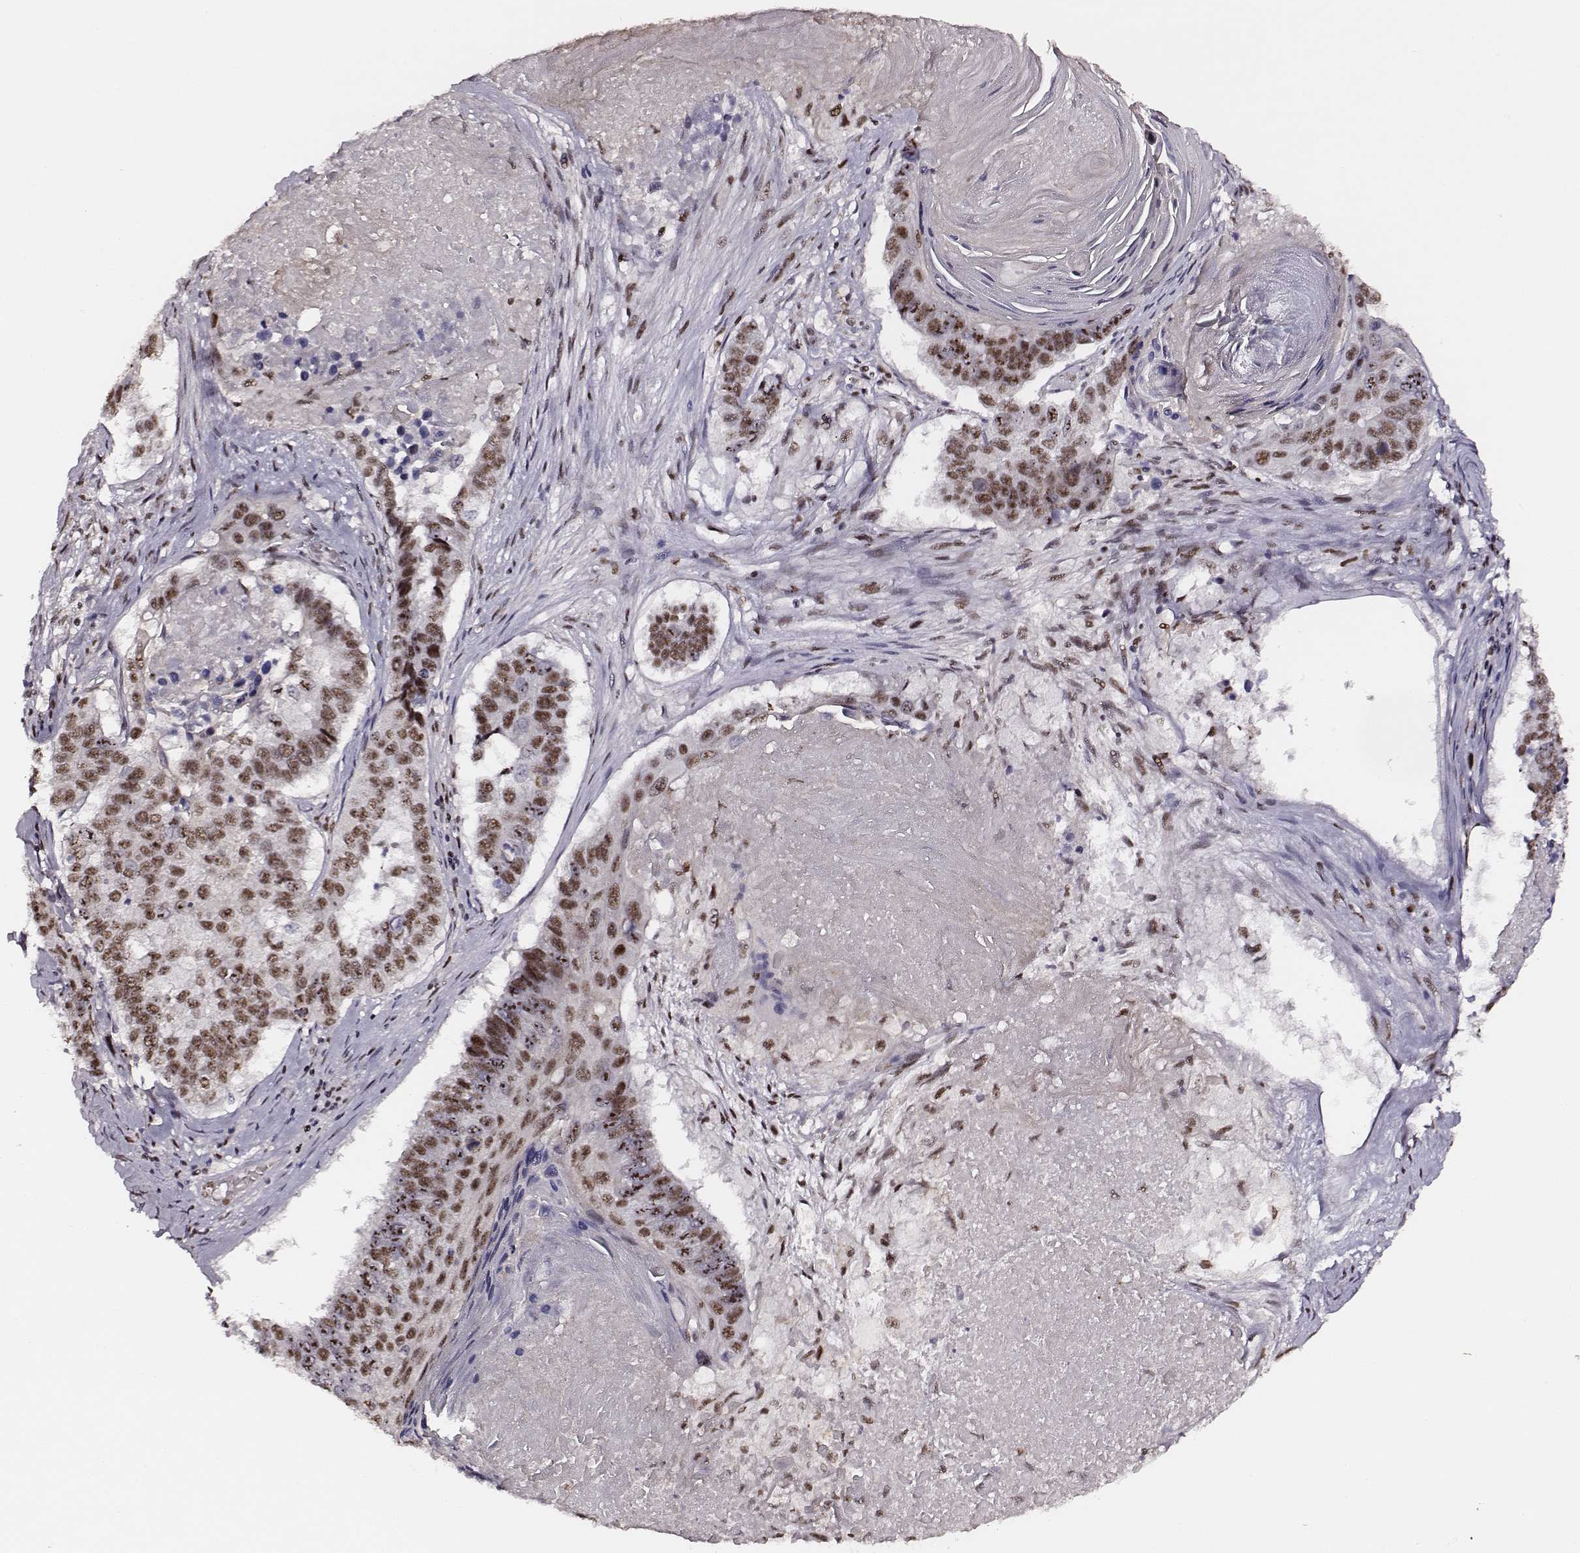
{"staining": {"intensity": "moderate", "quantity": ">75%", "location": "nuclear"}, "tissue": "lung cancer", "cell_type": "Tumor cells", "image_type": "cancer", "snomed": [{"axis": "morphology", "description": "Squamous cell carcinoma, NOS"}, {"axis": "topography", "description": "Lung"}], "caption": "Immunohistochemistry (IHC) of lung squamous cell carcinoma reveals medium levels of moderate nuclear staining in about >75% of tumor cells. Using DAB (3,3'-diaminobenzidine) (brown) and hematoxylin (blue) stains, captured at high magnification using brightfield microscopy.", "gene": "PPARA", "patient": {"sex": "male", "age": 73}}